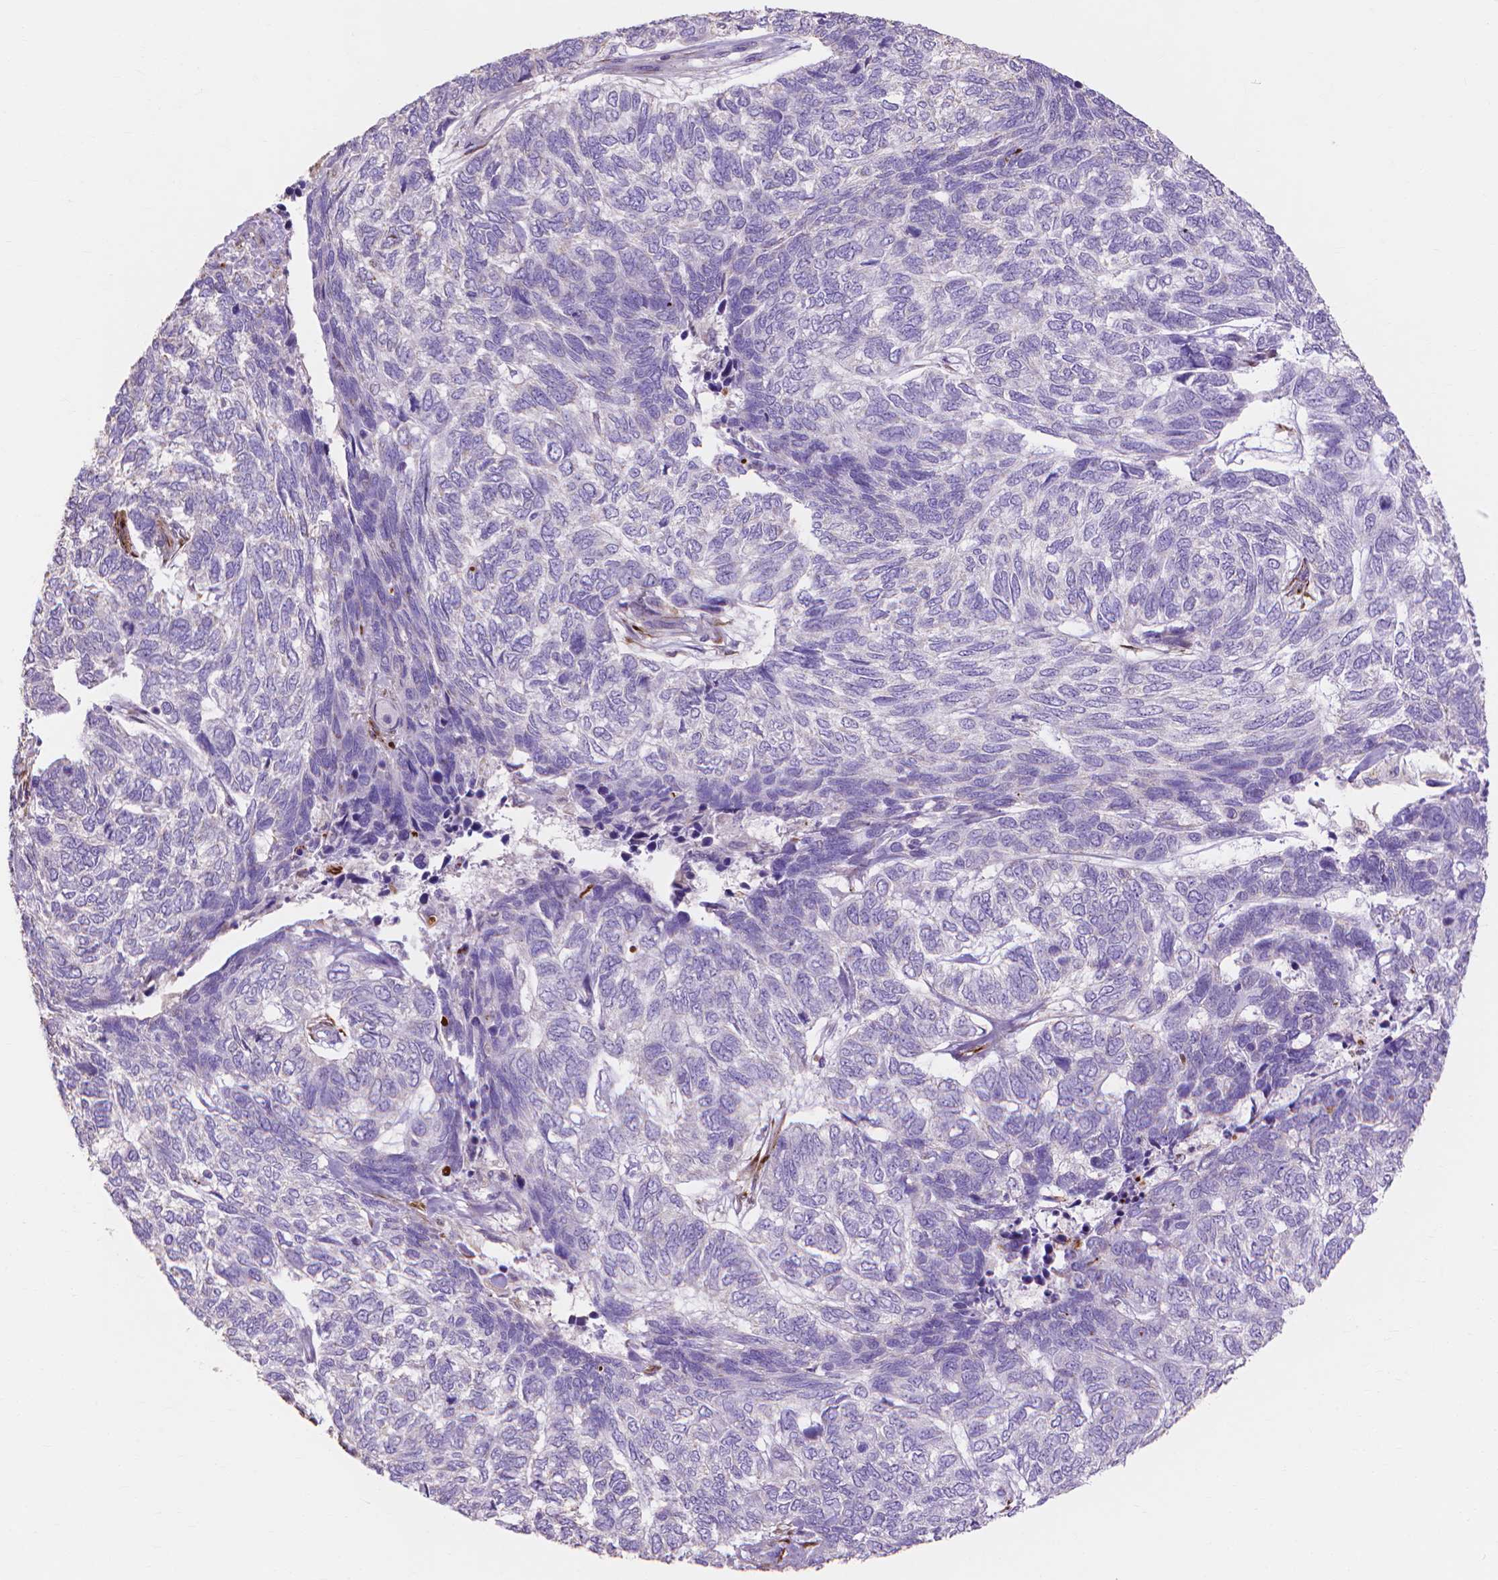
{"staining": {"intensity": "negative", "quantity": "none", "location": "none"}, "tissue": "skin cancer", "cell_type": "Tumor cells", "image_type": "cancer", "snomed": [{"axis": "morphology", "description": "Basal cell carcinoma"}, {"axis": "topography", "description": "Skin"}], "caption": "Tumor cells show no significant positivity in skin cancer (basal cell carcinoma). (Brightfield microscopy of DAB immunohistochemistry at high magnification).", "gene": "MMP11", "patient": {"sex": "female", "age": 65}}